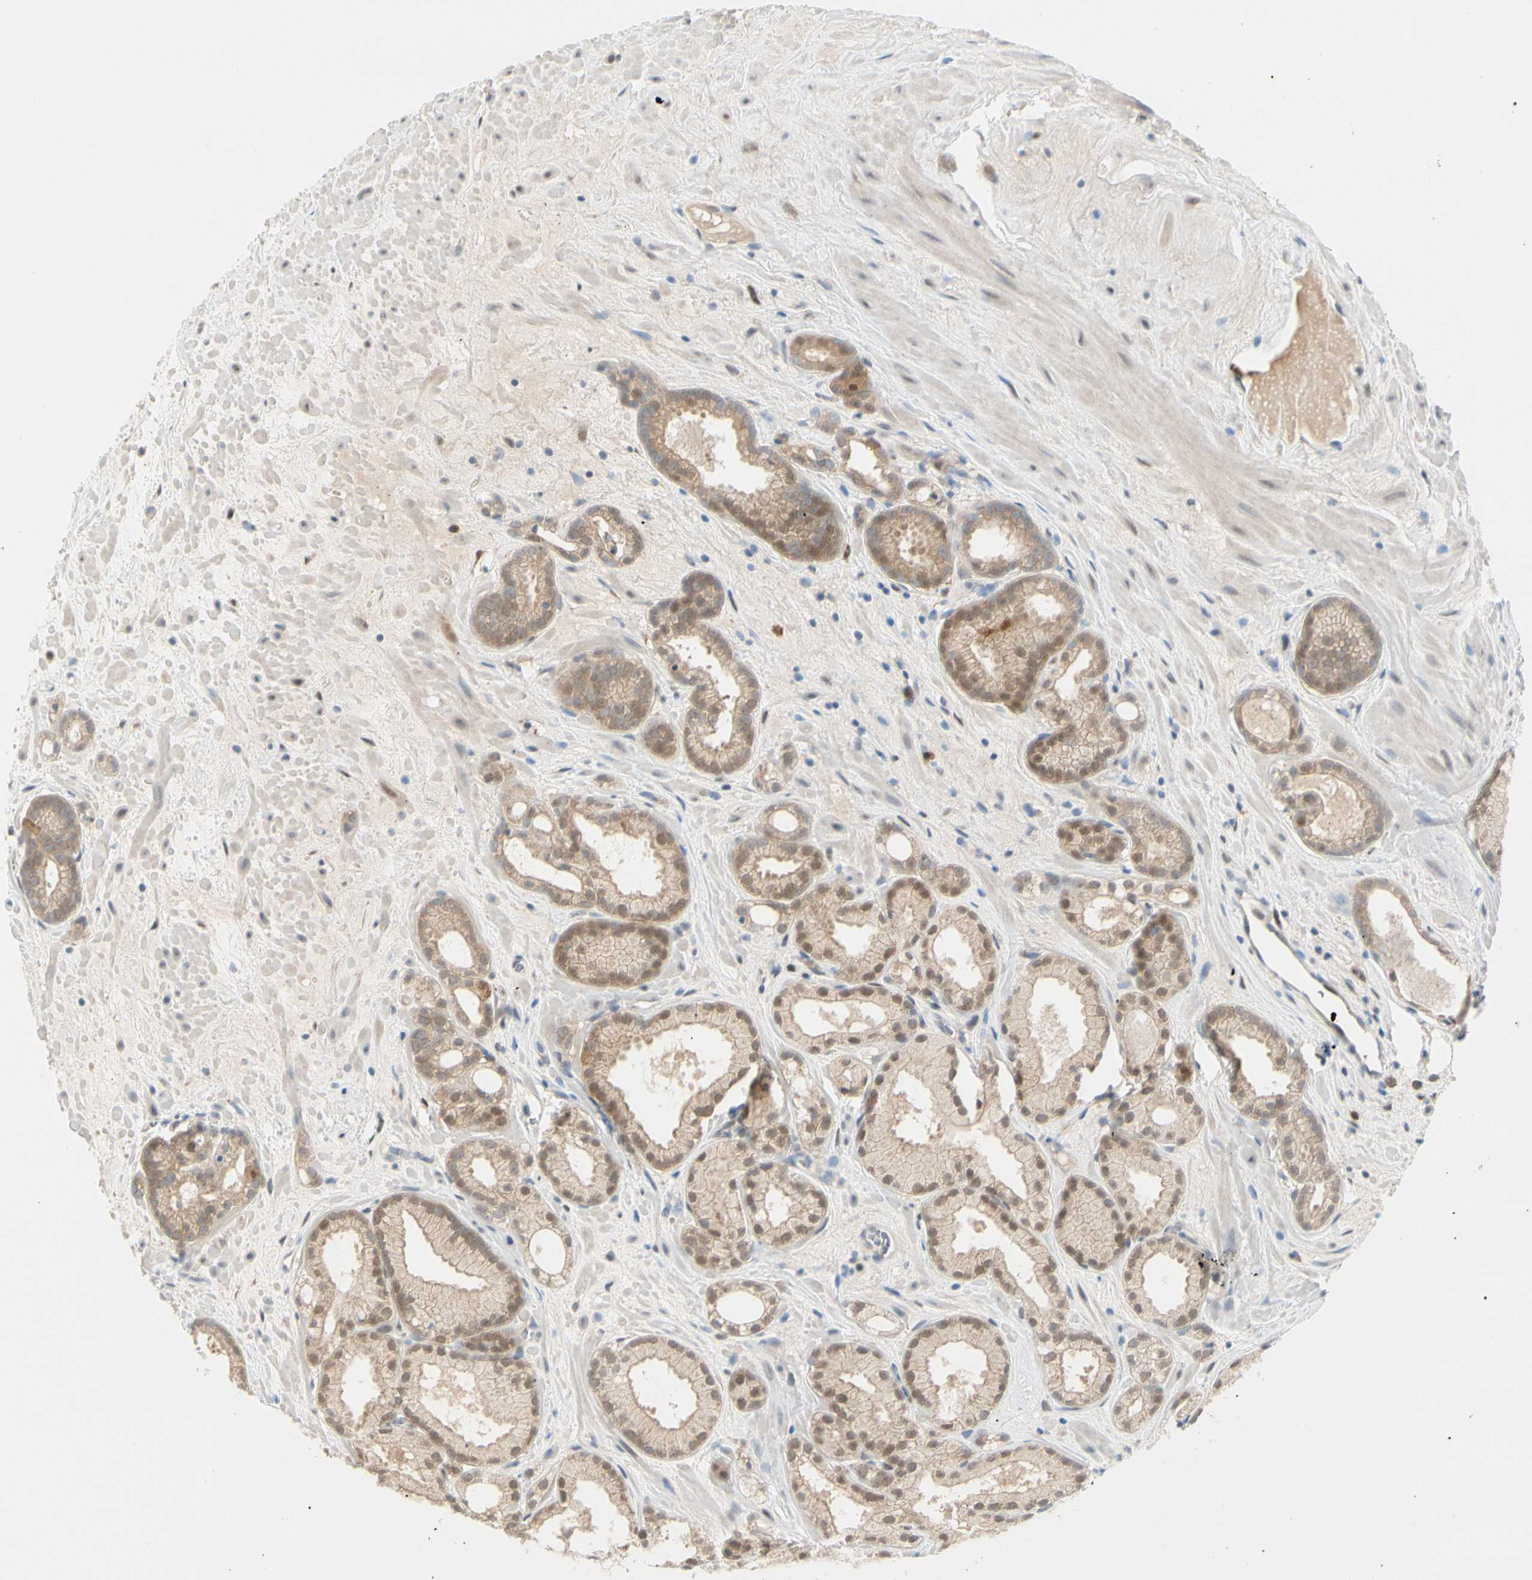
{"staining": {"intensity": "weak", "quantity": ">75%", "location": "cytoplasmic/membranous,nuclear"}, "tissue": "prostate cancer", "cell_type": "Tumor cells", "image_type": "cancer", "snomed": [{"axis": "morphology", "description": "Adenocarcinoma, Low grade"}, {"axis": "topography", "description": "Prostate"}], "caption": "Prostate cancer was stained to show a protein in brown. There is low levels of weak cytoplasmic/membranous and nuclear staining in about >75% of tumor cells. (brown staining indicates protein expression, while blue staining denotes nuclei).", "gene": "PTTG1", "patient": {"sex": "male", "age": 57}}